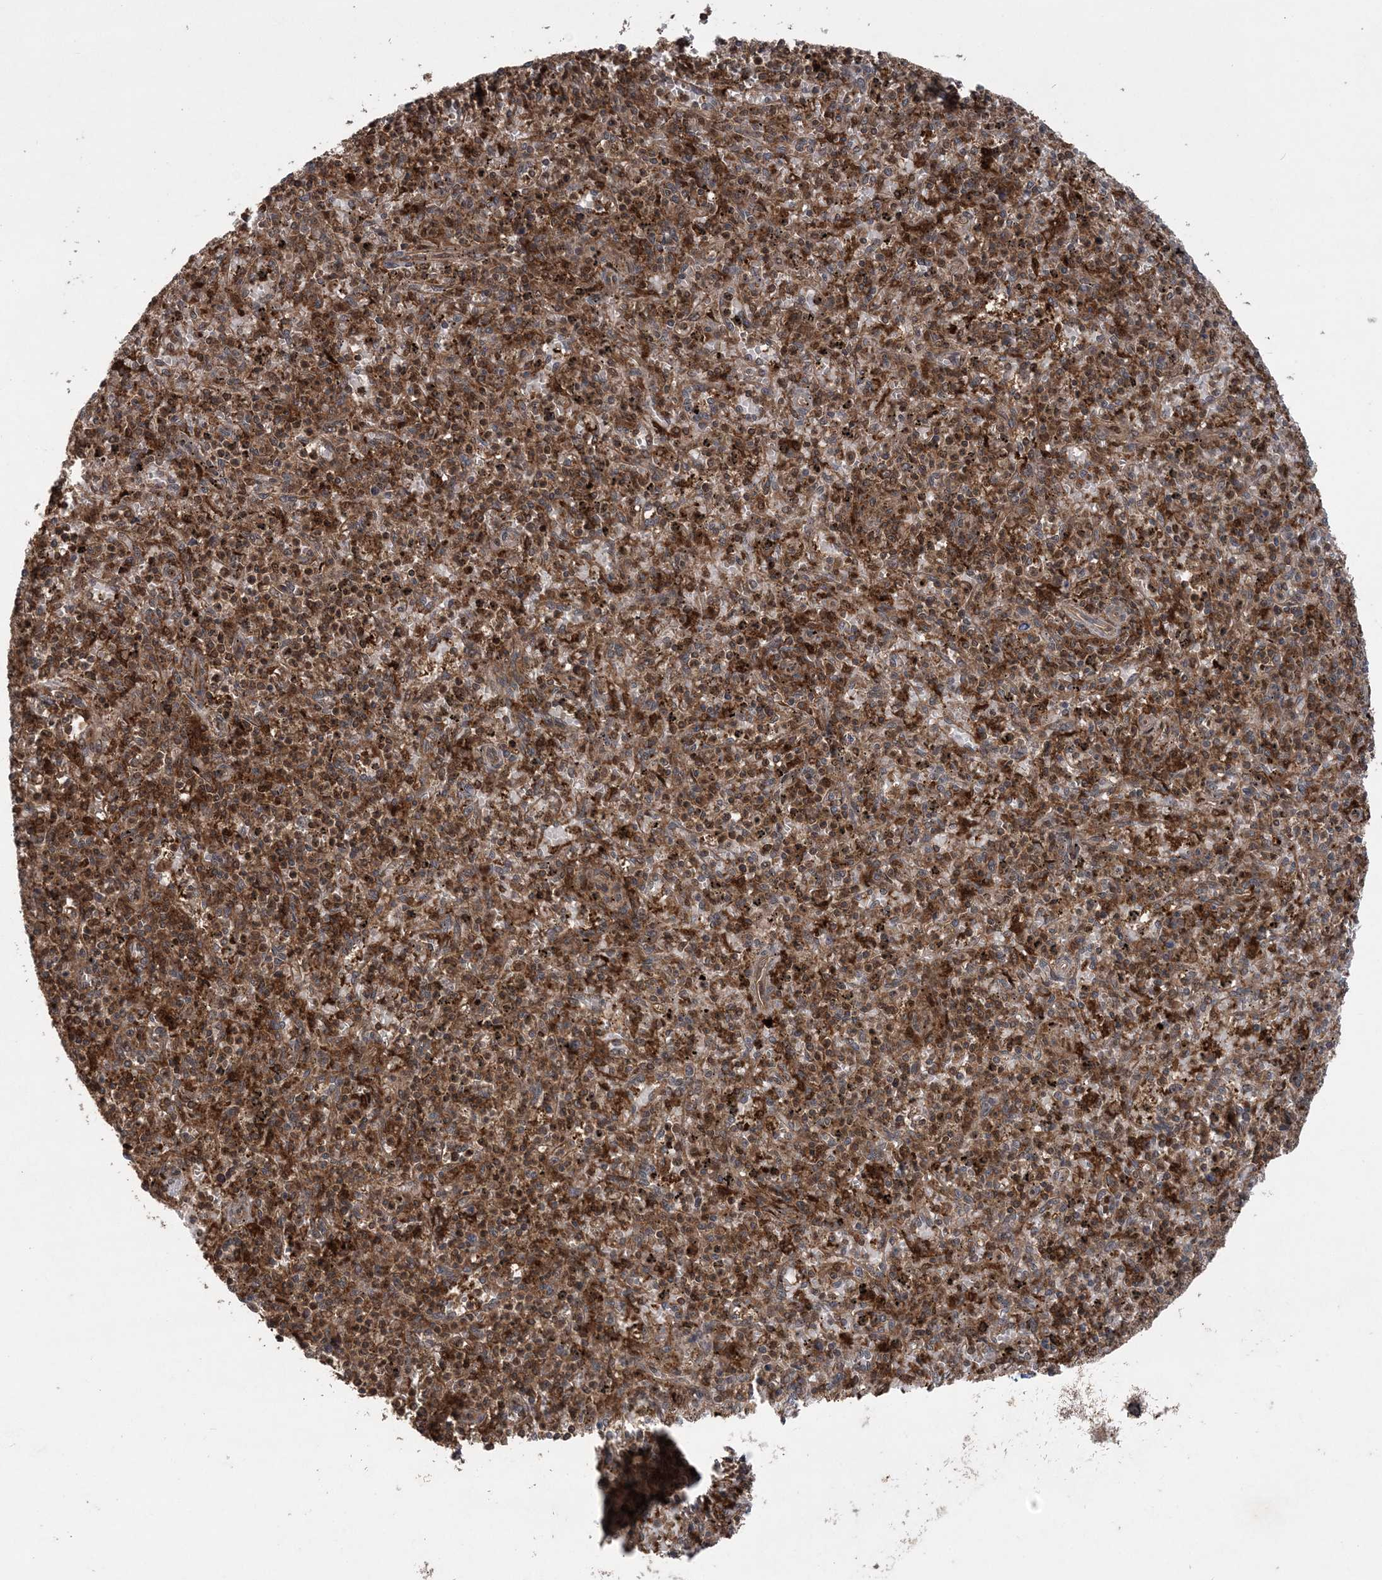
{"staining": {"intensity": "strong", "quantity": "25%-75%", "location": "cytoplasmic/membranous"}, "tissue": "spleen", "cell_type": "Cells in red pulp", "image_type": "normal", "snomed": [{"axis": "morphology", "description": "Normal tissue, NOS"}, {"axis": "topography", "description": "Spleen"}], "caption": "A brown stain labels strong cytoplasmic/membranous expression of a protein in cells in red pulp of normal spleen.", "gene": "LACC1", "patient": {"sex": "male", "age": 72}}